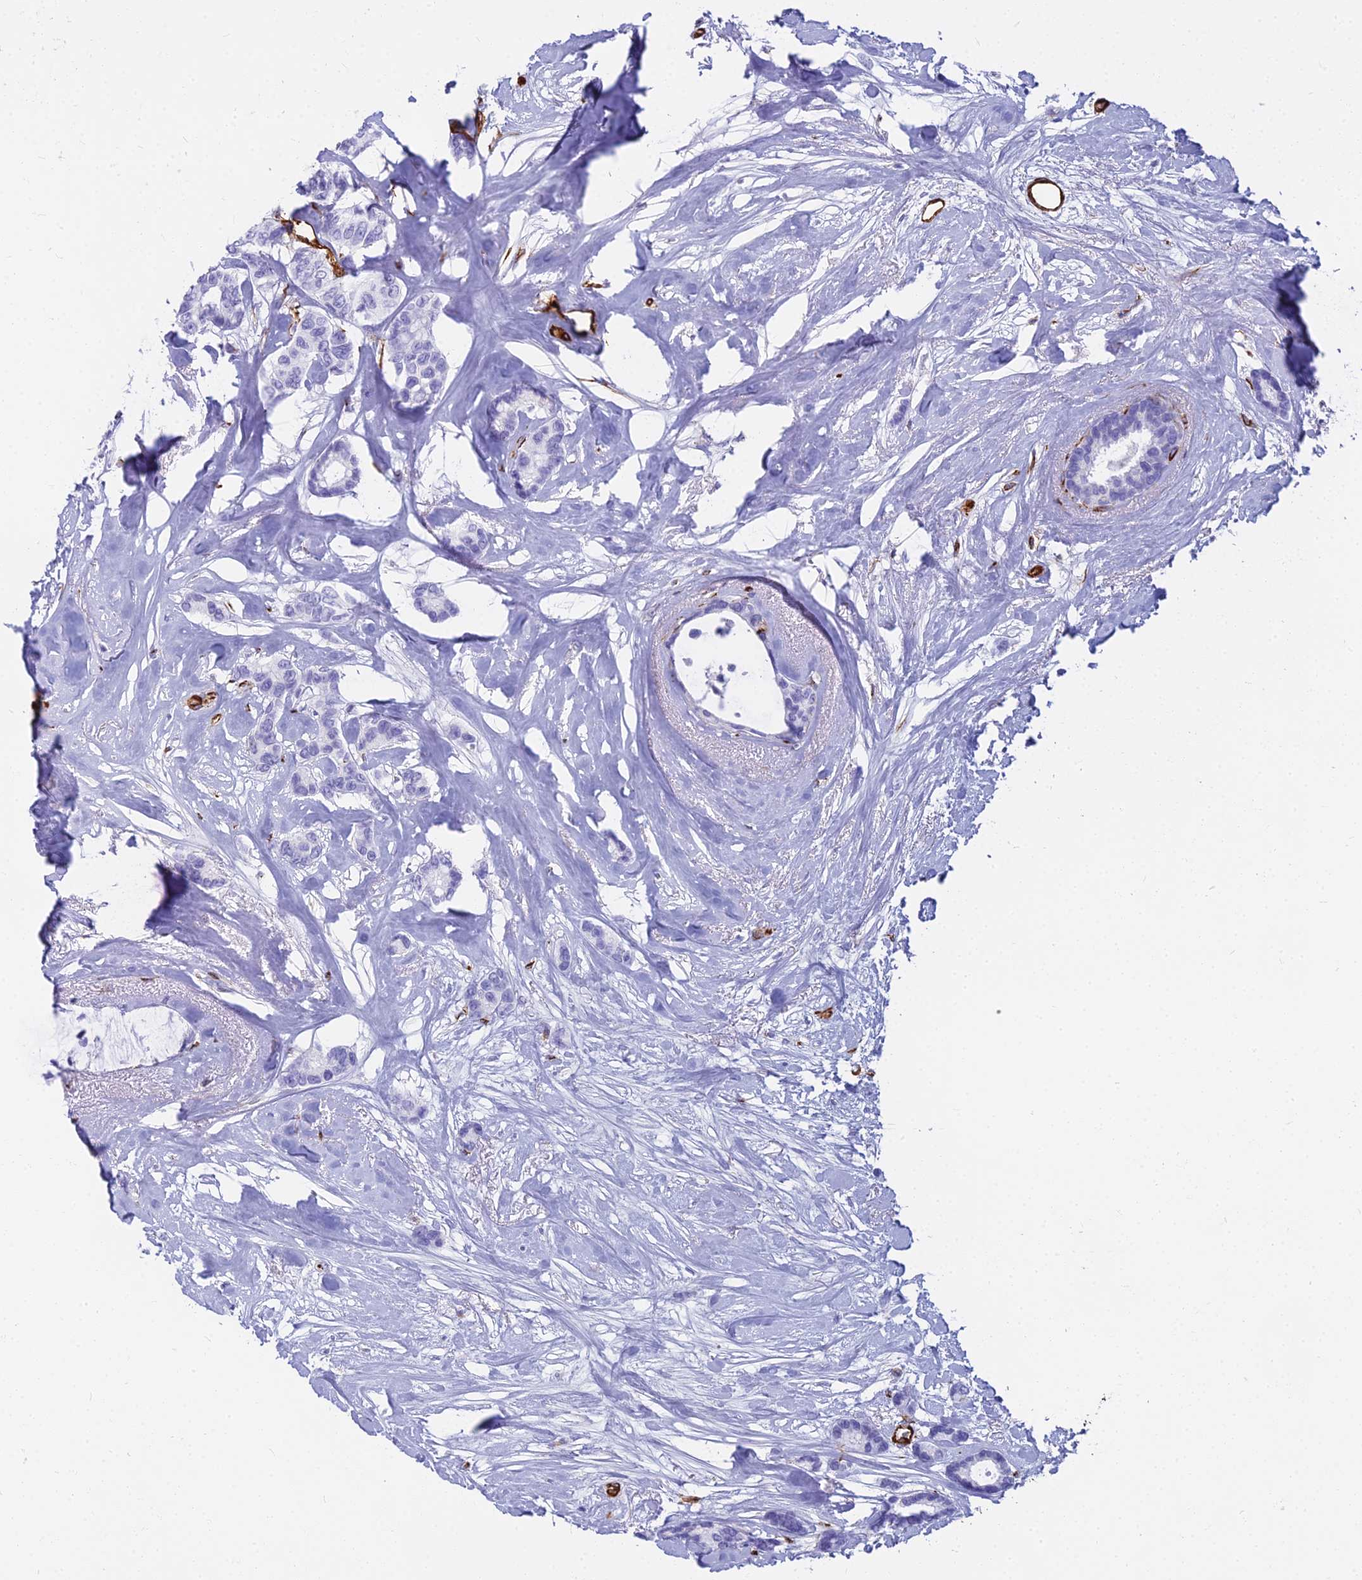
{"staining": {"intensity": "negative", "quantity": "none", "location": "none"}, "tissue": "breast cancer", "cell_type": "Tumor cells", "image_type": "cancer", "snomed": [{"axis": "morphology", "description": "Duct carcinoma"}, {"axis": "topography", "description": "Breast"}], "caption": "DAB (3,3'-diaminobenzidine) immunohistochemical staining of breast cancer exhibits no significant staining in tumor cells.", "gene": "EVI2A", "patient": {"sex": "female", "age": 87}}